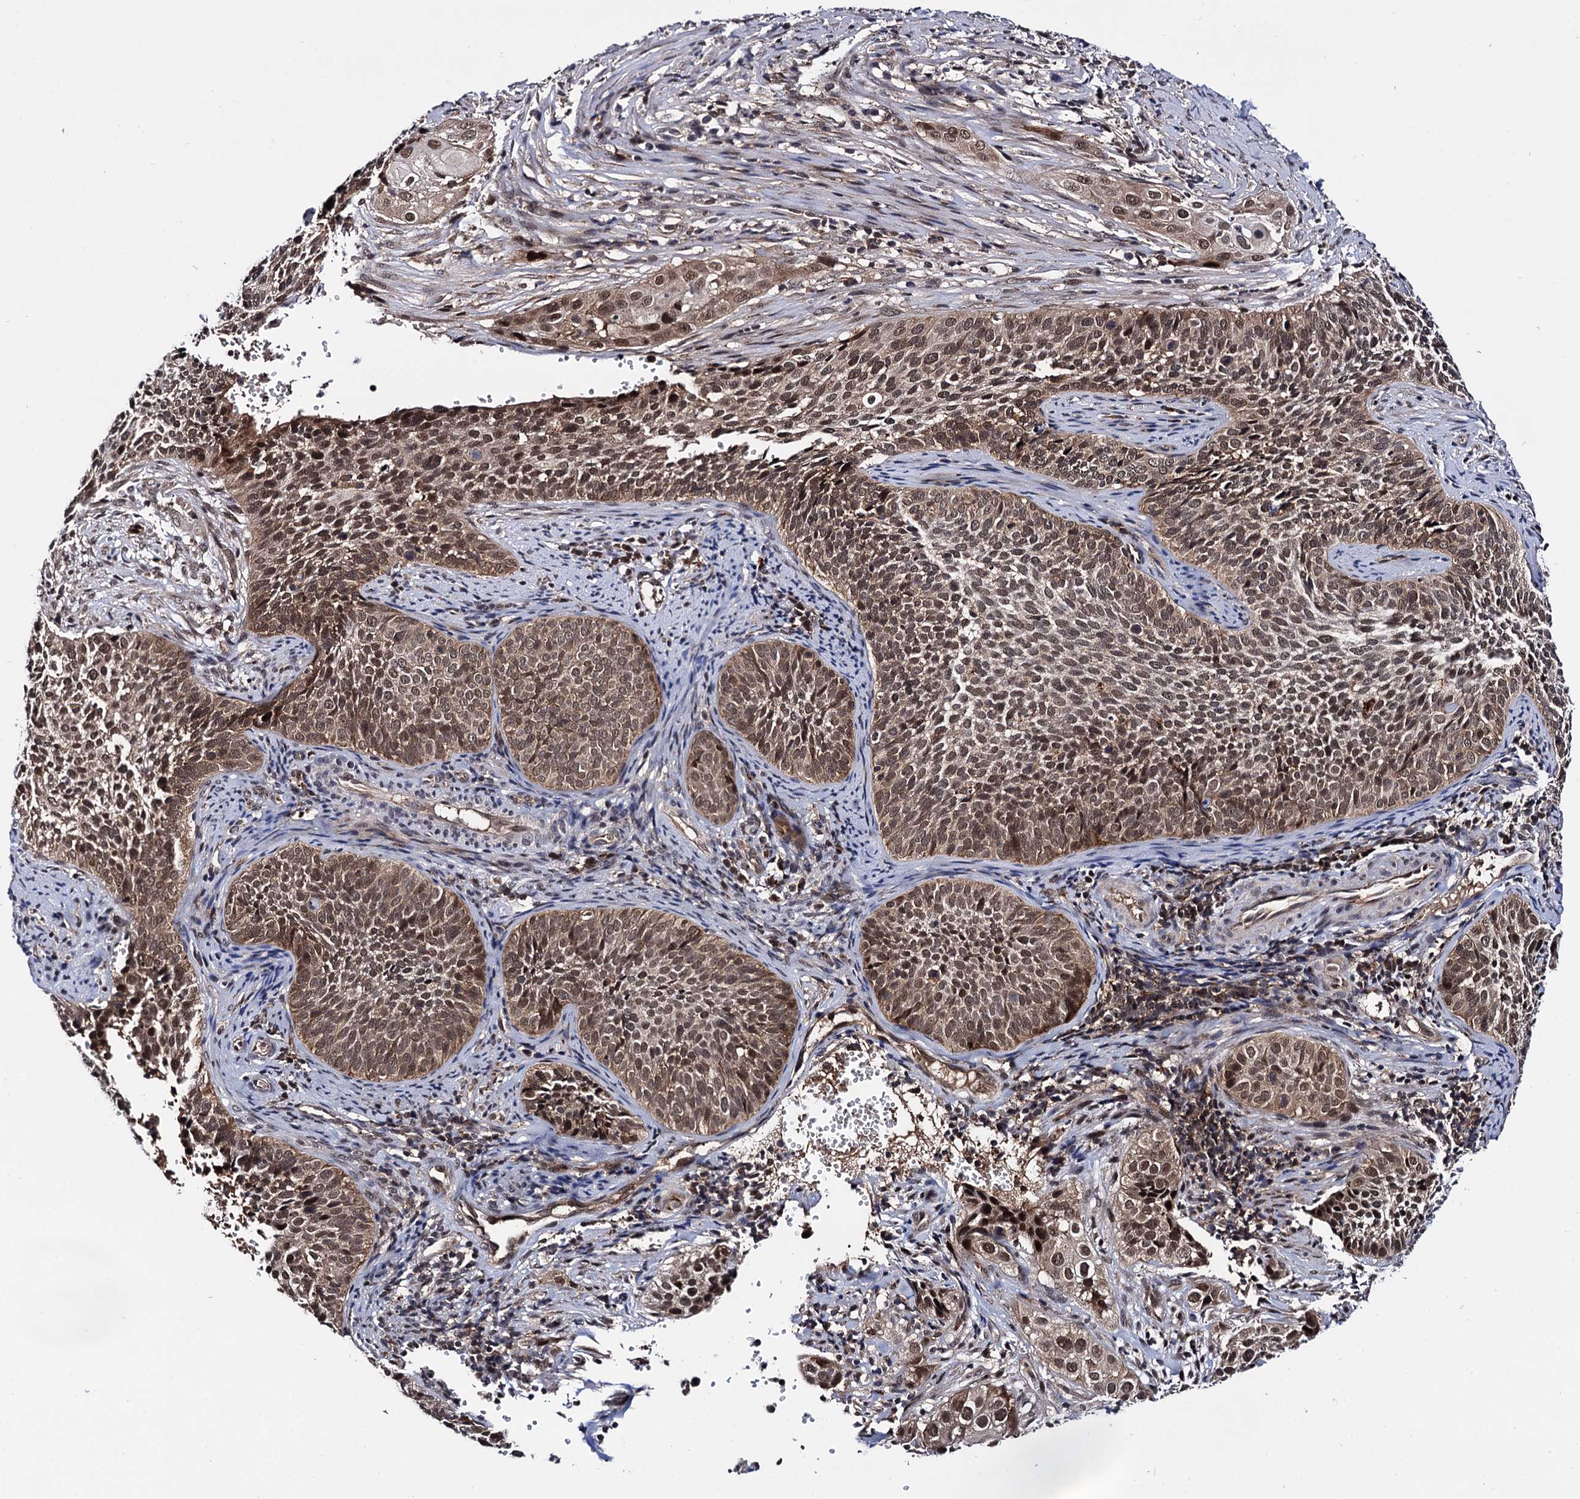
{"staining": {"intensity": "moderate", "quantity": ">75%", "location": "cytoplasmic/membranous,nuclear"}, "tissue": "cervical cancer", "cell_type": "Tumor cells", "image_type": "cancer", "snomed": [{"axis": "morphology", "description": "Squamous cell carcinoma, NOS"}, {"axis": "topography", "description": "Cervix"}], "caption": "Immunohistochemical staining of cervical cancer (squamous cell carcinoma) shows medium levels of moderate cytoplasmic/membranous and nuclear expression in approximately >75% of tumor cells.", "gene": "MICAL2", "patient": {"sex": "female", "age": 34}}